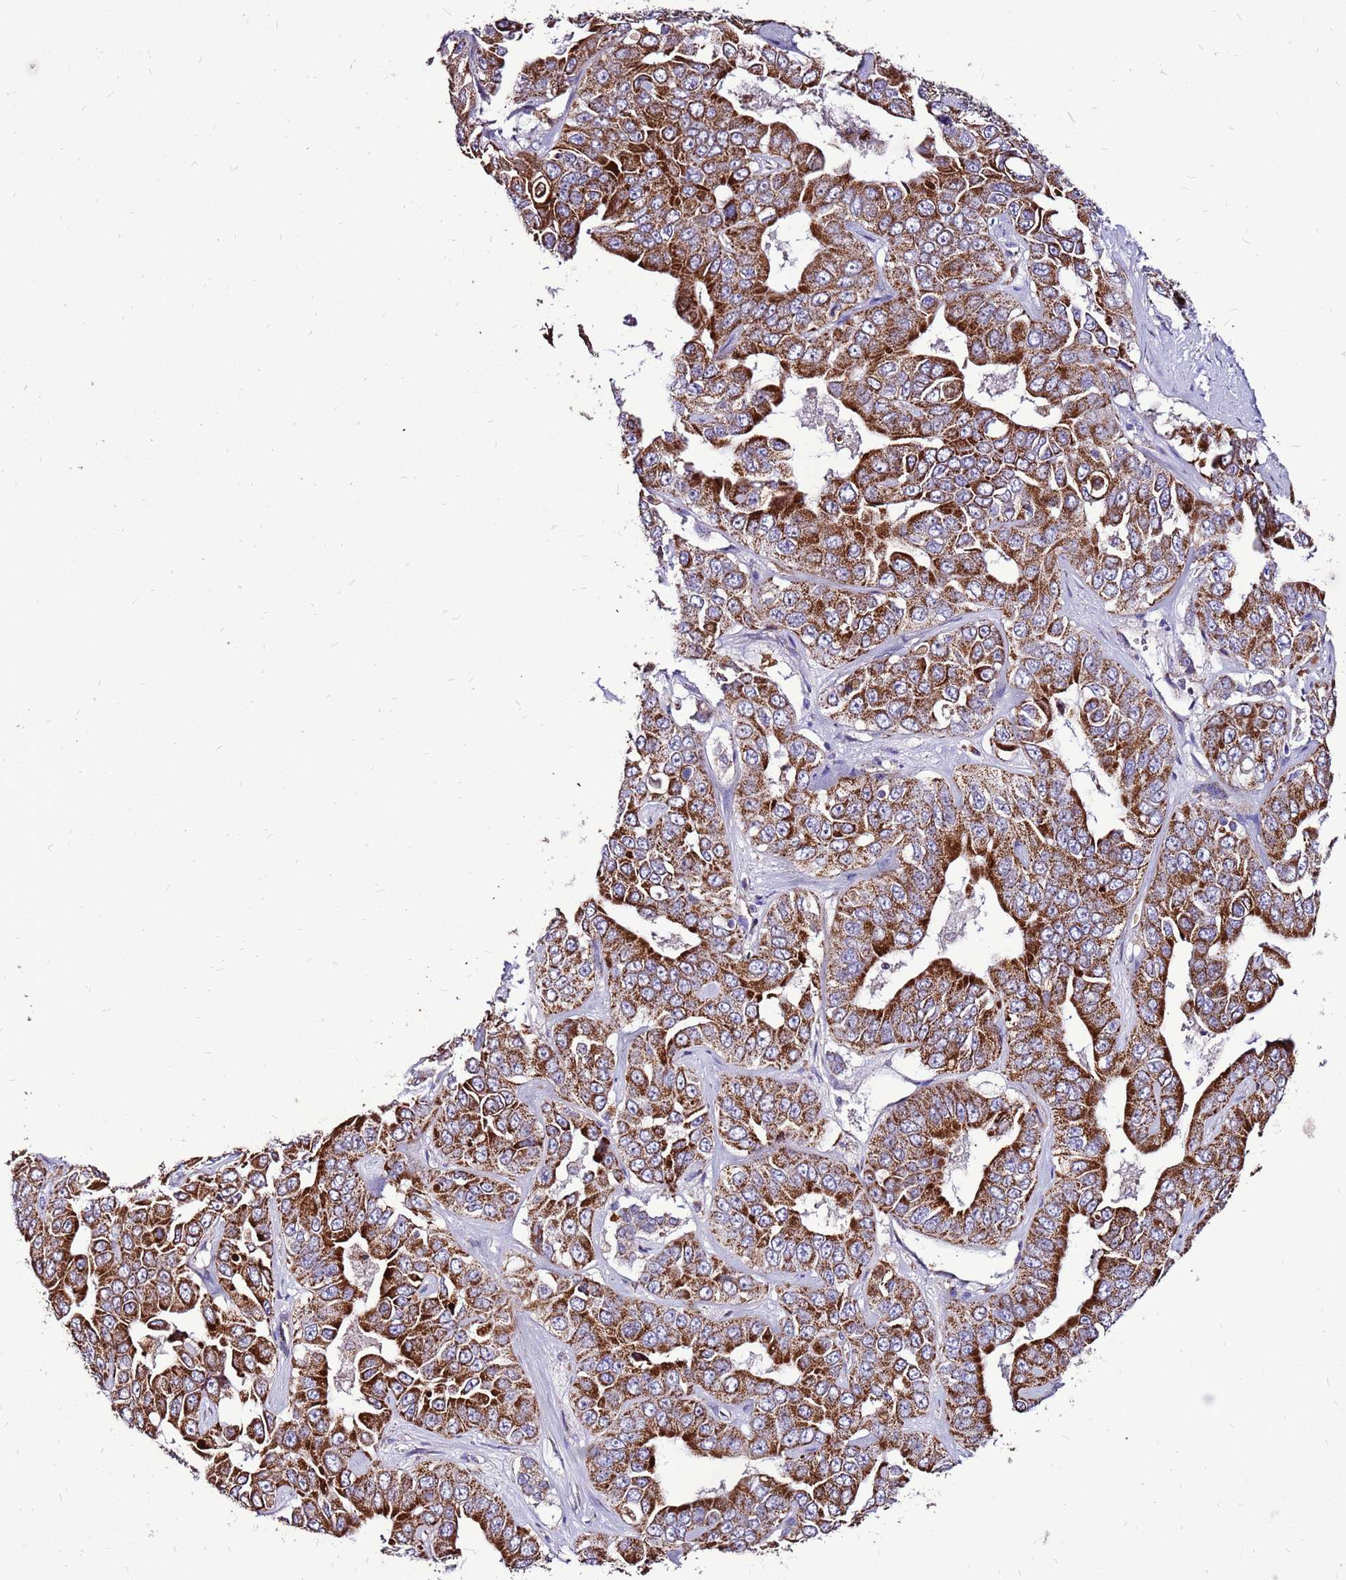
{"staining": {"intensity": "strong", "quantity": ">75%", "location": "cytoplasmic/membranous"}, "tissue": "liver cancer", "cell_type": "Tumor cells", "image_type": "cancer", "snomed": [{"axis": "morphology", "description": "Cholangiocarcinoma"}, {"axis": "topography", "description": "Liver"}], "caption": "Immunohistochemistry staining of liver cancer, which displays high levels of strong cytoplasmic/membranous positivity in about >75% of tumor cells indicating strong cytoplasmic/membranous protein positivity. The staining was performed using DAB (brown) for protein detection and nuclei were counterstained in hematoxylin (blue).", "gene": "SPSB3", "patient": {"sex": "female", "age": 52}}